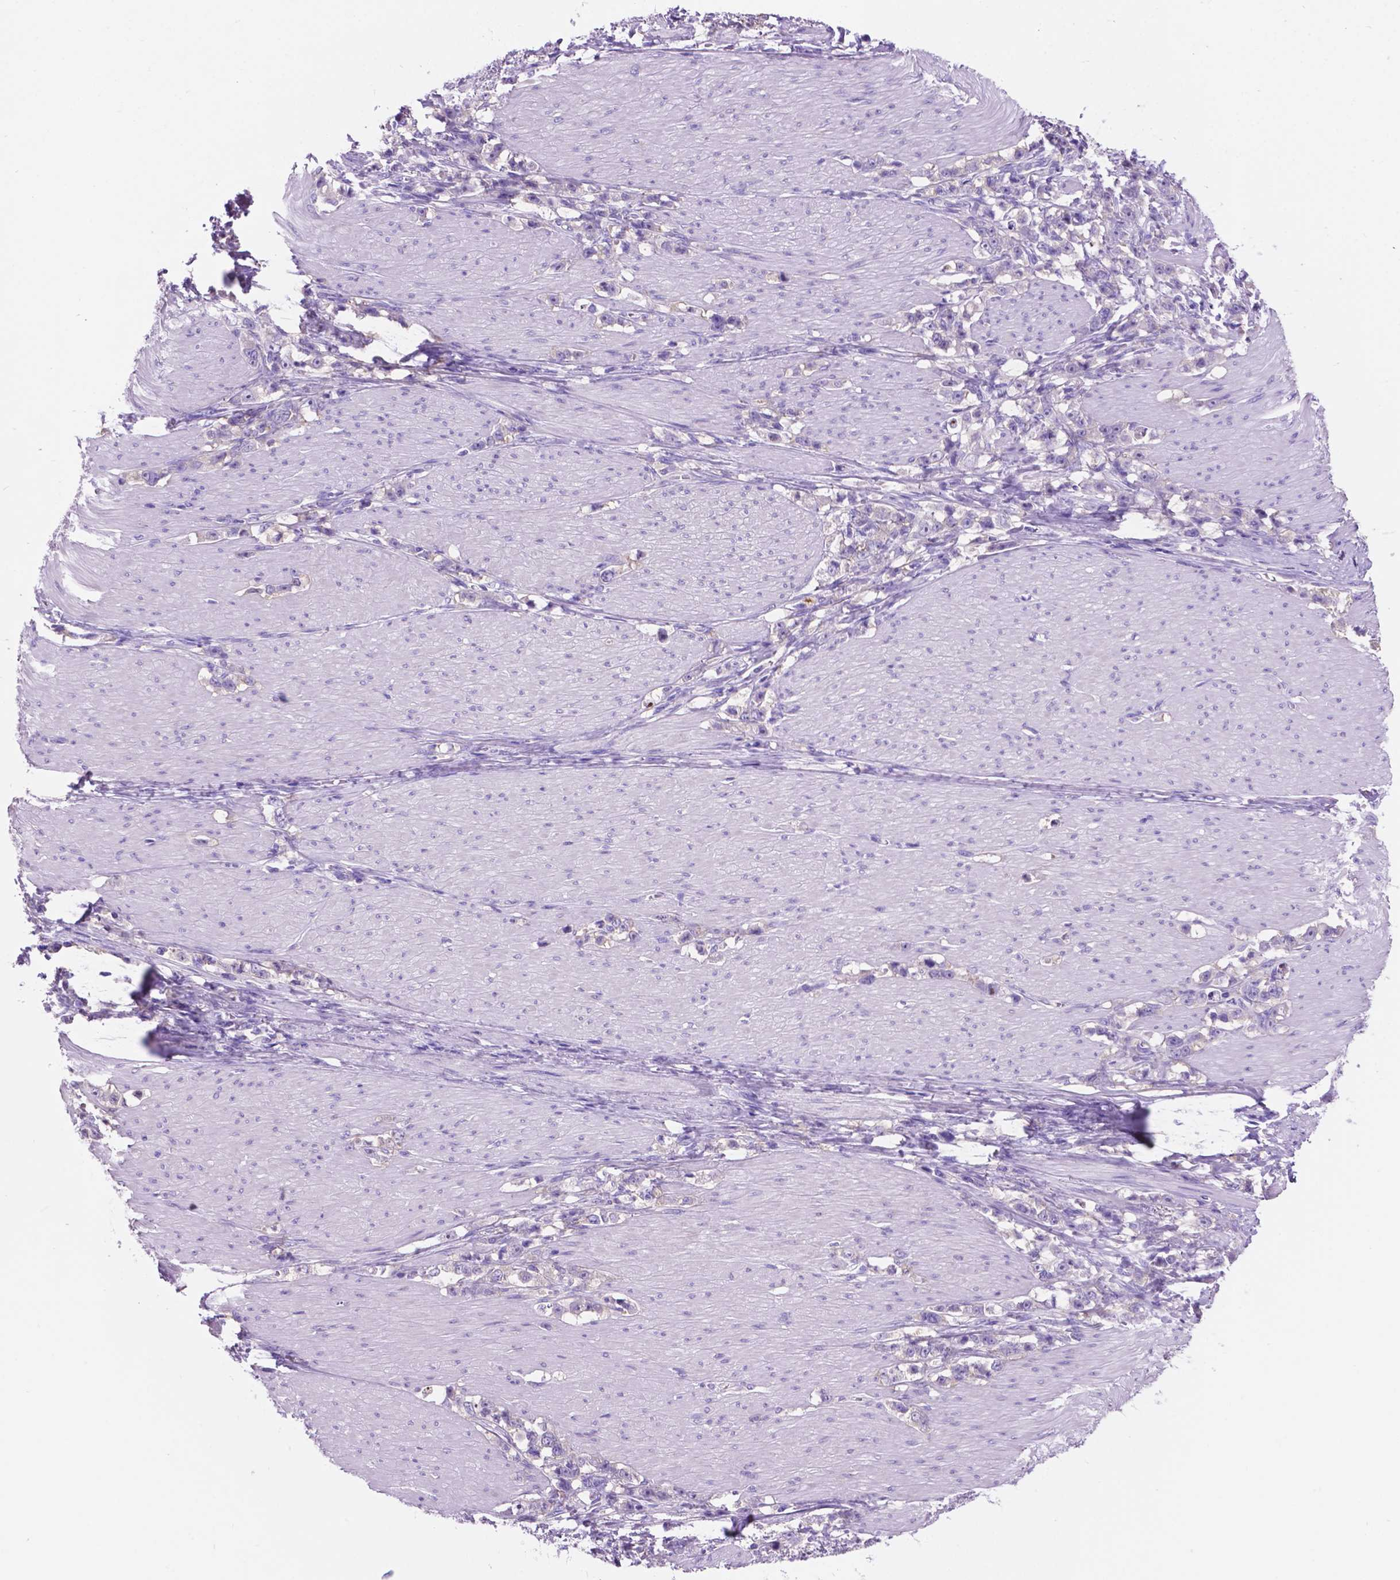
{"staining": {"intensity": "negative", "quantity": "none", "location": "none"}, "tissue": "stomach cancer", "cell_type": "Tumor cells", "image_type": "cancer", "snomed": [{"axis": "morphology", "description": "Adenocarcinoma, NOS"}, {"axis": "topography", "description": "Stomach, lower"}], "caption": "High power microscopy image of an IHC image of stomach adenocarcinoma, revealing no significant expression in tumor cells. (Stains: DAB IHC with hematoxylin counter stain, Microscopy: brightfield microscopy at high magnification).", "gene": "SPDYA", "patient": {"sex": "male", "age": 88}}